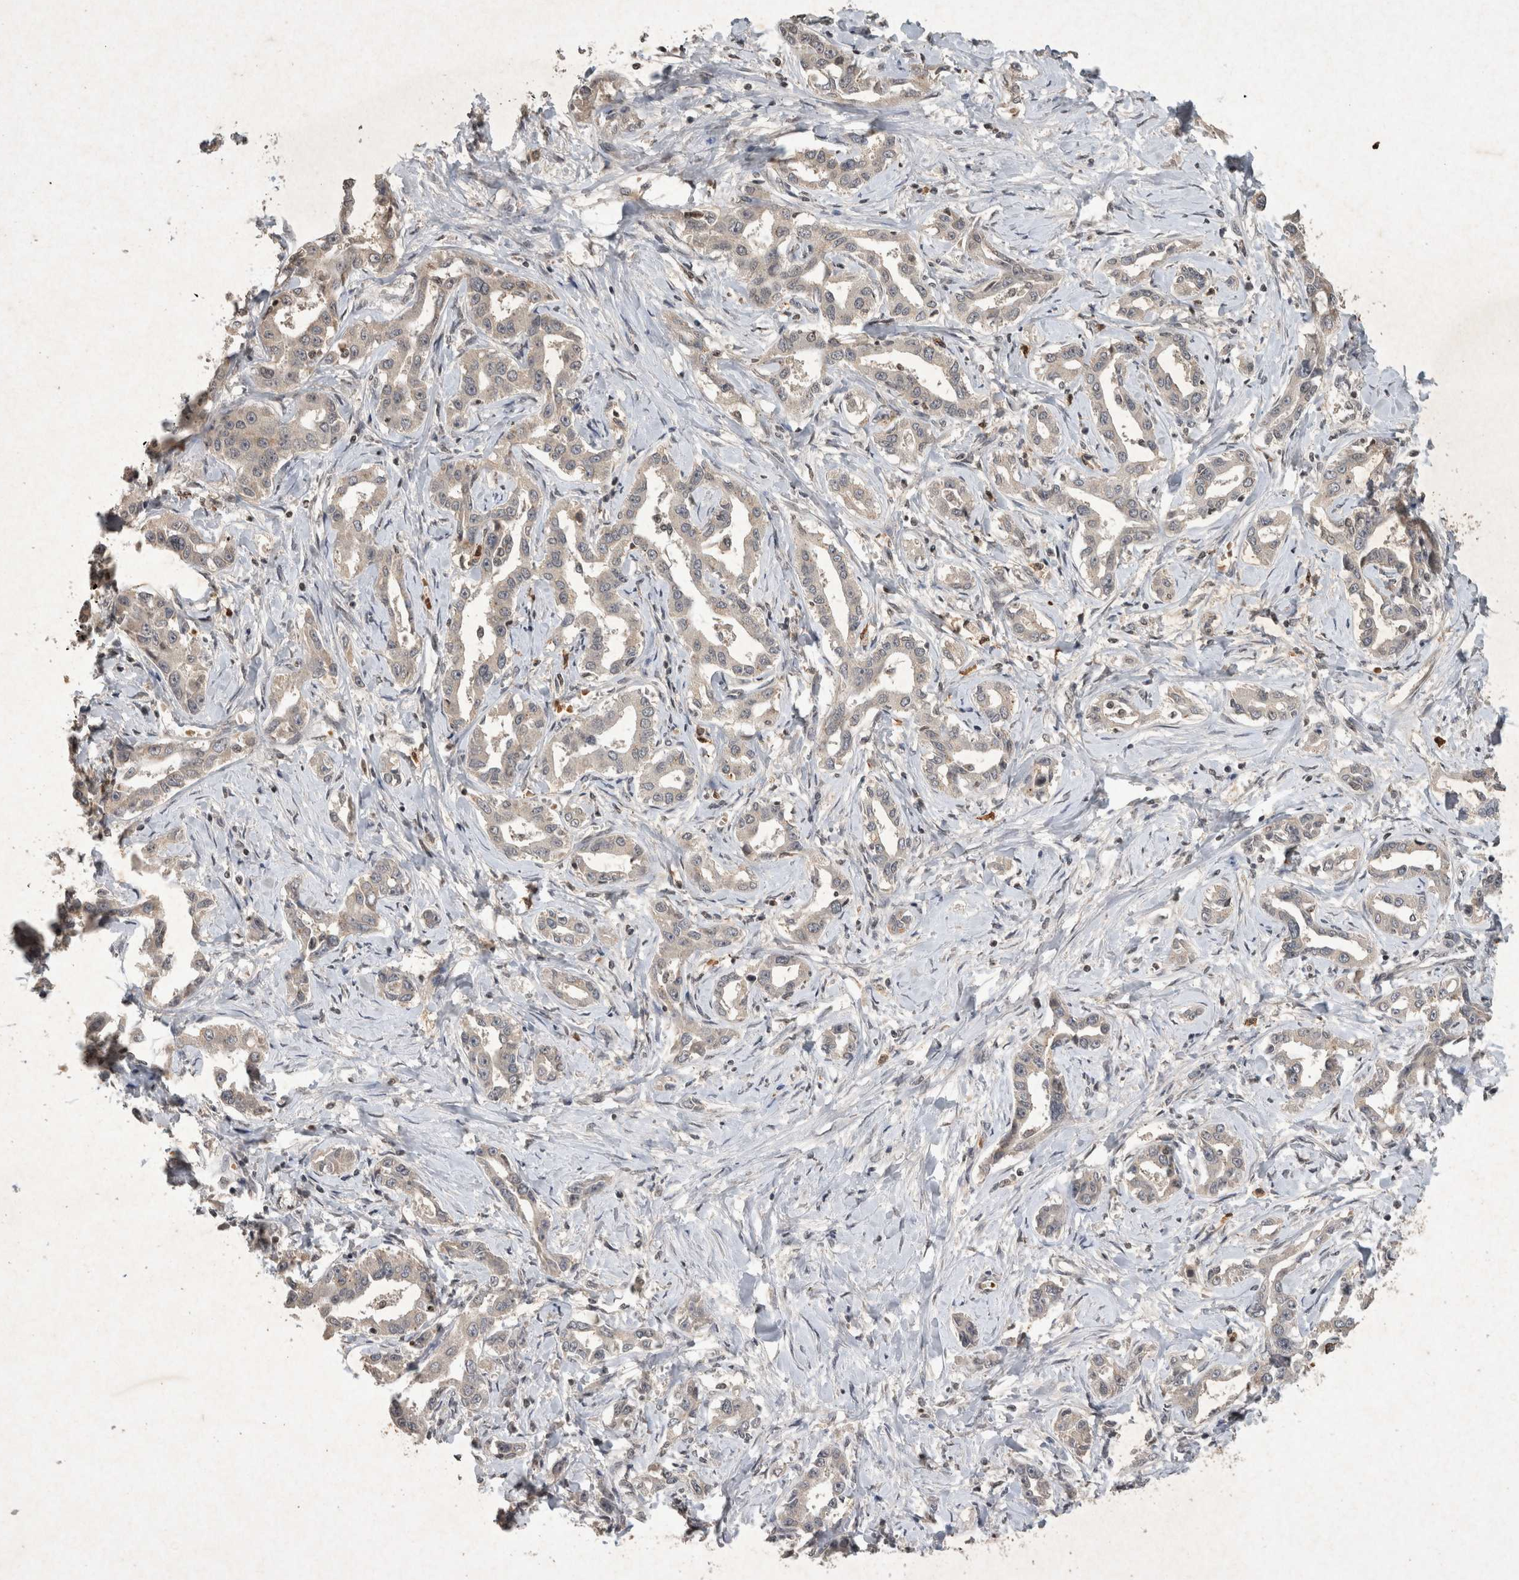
{"staining": {"intensity": "negative", "quantity": "none", "location": "none"}, "tissue": "liver cancer", "cell_type": "Tumor cells", "image_type": "cancer", "snomed": [{"axis": "morphology", "description": "Cholangiocarcinoma"}, {"axis": "topography", "description": "Liver"}], "caption": "The immunohistochemistry micrograph has no significant expression in tumor cells of liver cancer (cholangiocarcinoma) tissue. (Brightfield microscopy of DAB (3,3'-diaminobenzidine) immunohistochemistry at high magnification).", "gene": "HRK", "patient": {"sex": "male", "age": 59}}